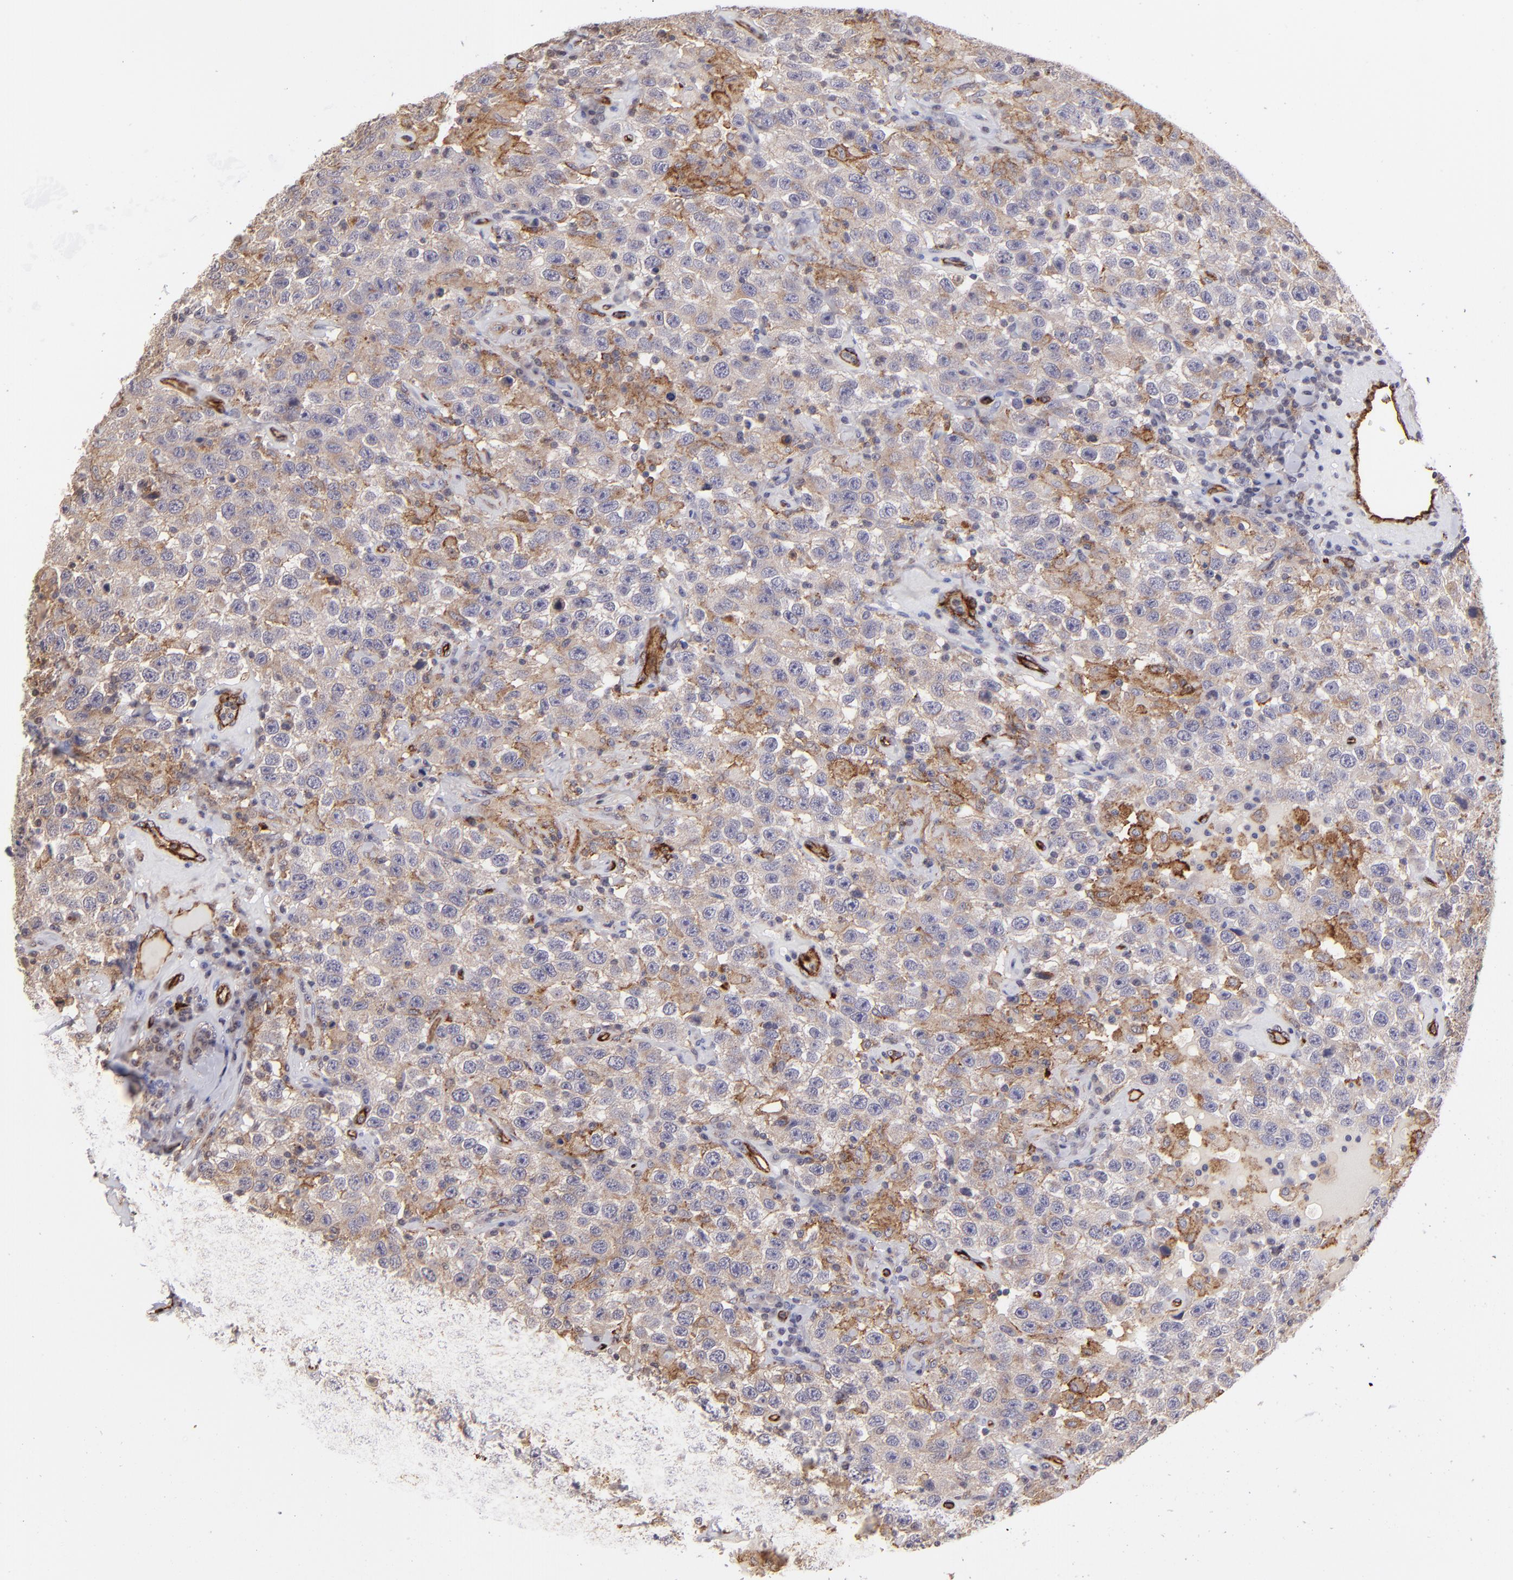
{"staining": {"intensity": "negative", "quantity": "none", "location": "none"}, "tissue": "testis cancer", "cell_type": "Tumor cells", "image_type": "cancer", "snomed": [{"axis": "morphology", "description": "Seminoma, NOS"}, {"axis": "topography", "description": "Testis"}], "caption": "Seminoma (testis) stained for a protein using immunohistochemistry demonstrates no expression tumor cells.", "gene": "DYSF", "patient": {"sex": "male", "age": 41}}